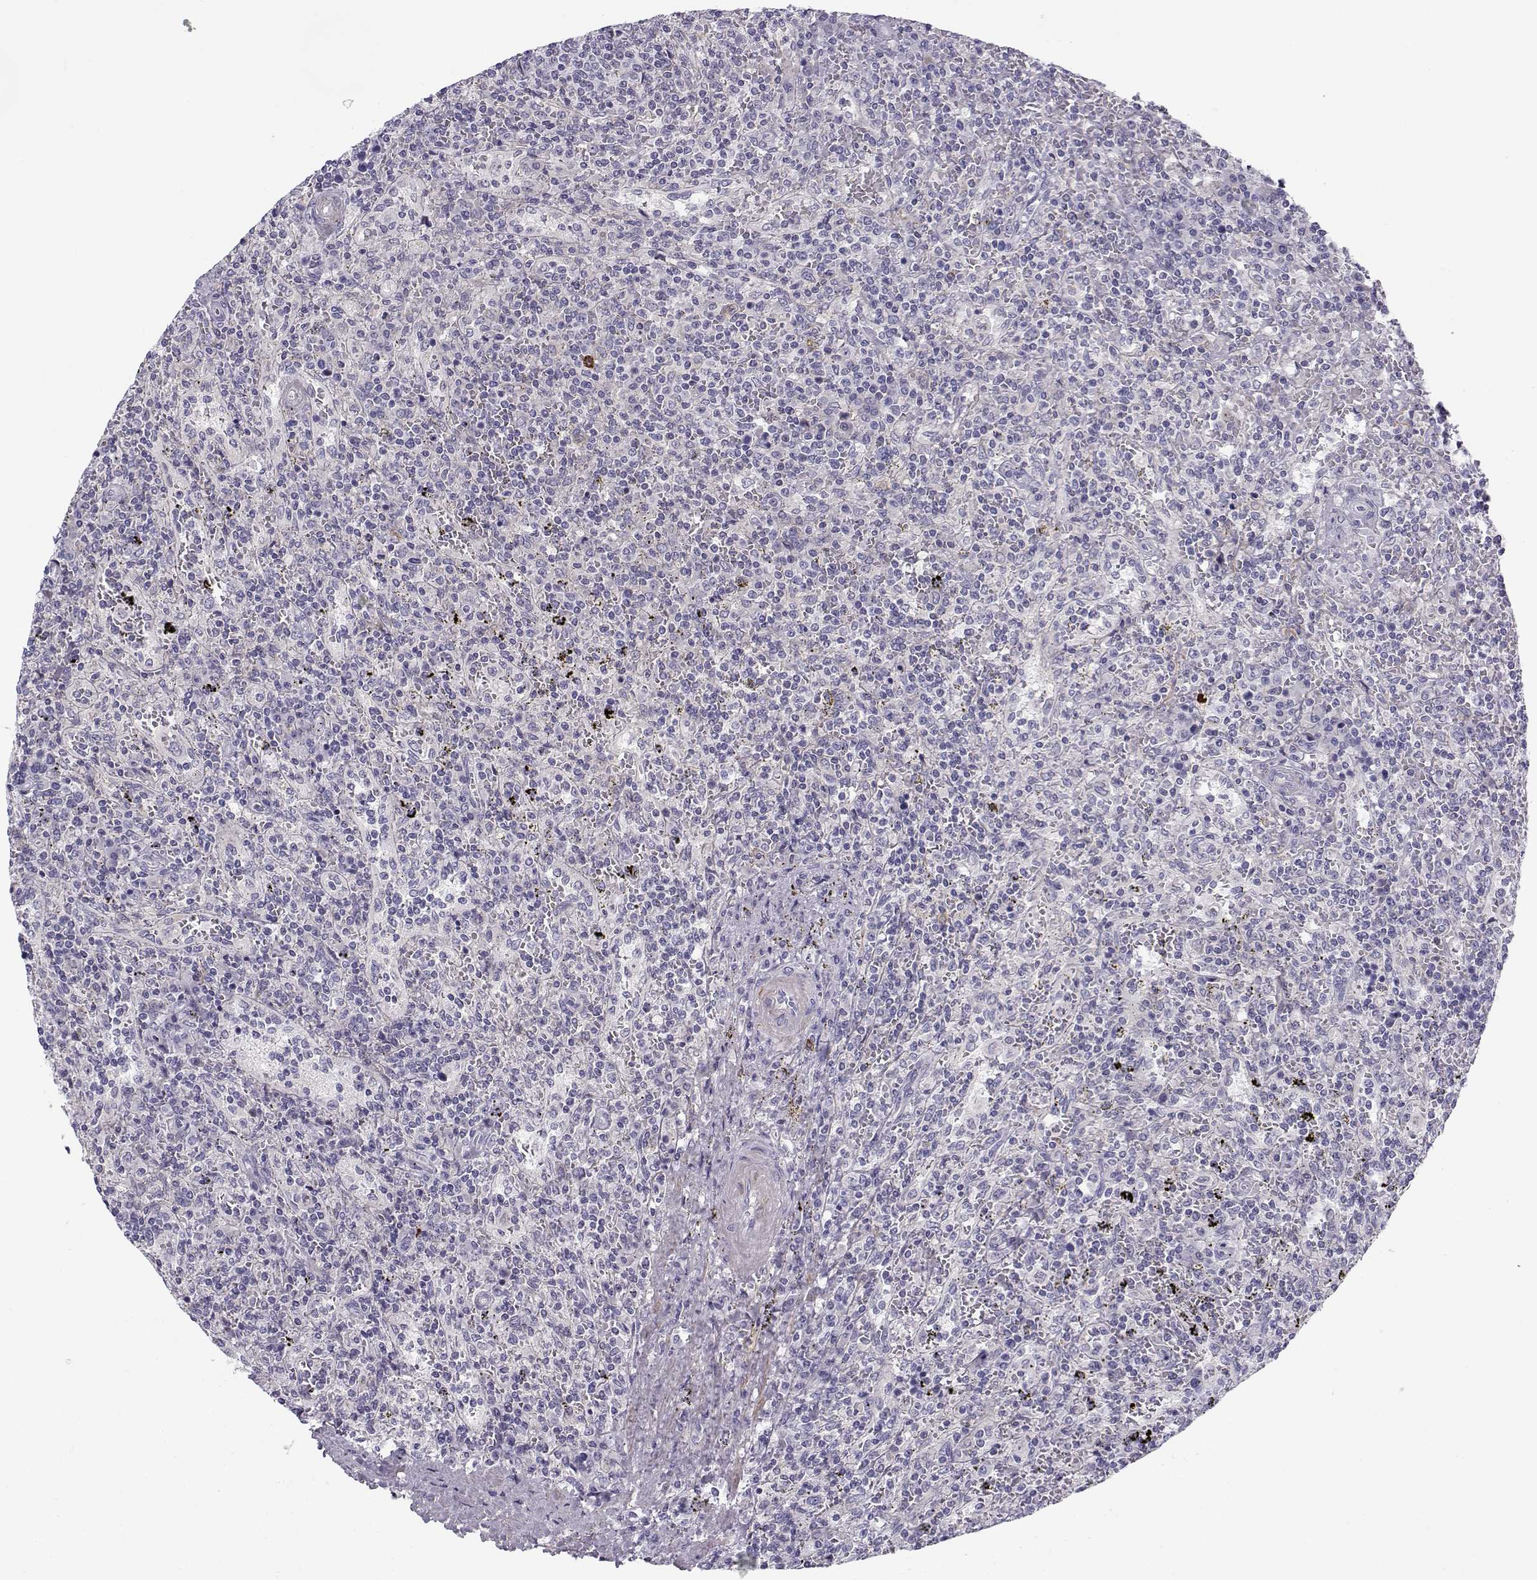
{"staining": {"intensity": "negative", "quantity": "none", "location": "none"}, "tissue": "lymphoma", "cell_type": "Tumor cells", "image_type": "cancer", "snomed": [{"axis": "morphology", "description": "Malignant lymphoma, non-Hodgkin's type, Low grade"}, {"axis": "topography", "description": "Spleen"}], "caption": "Photomicrograph shows no significant protein expression in tumor cells of lymphoma.", "gene": "CREB3L3", "patient": {"sex": "male", "age": 62}}